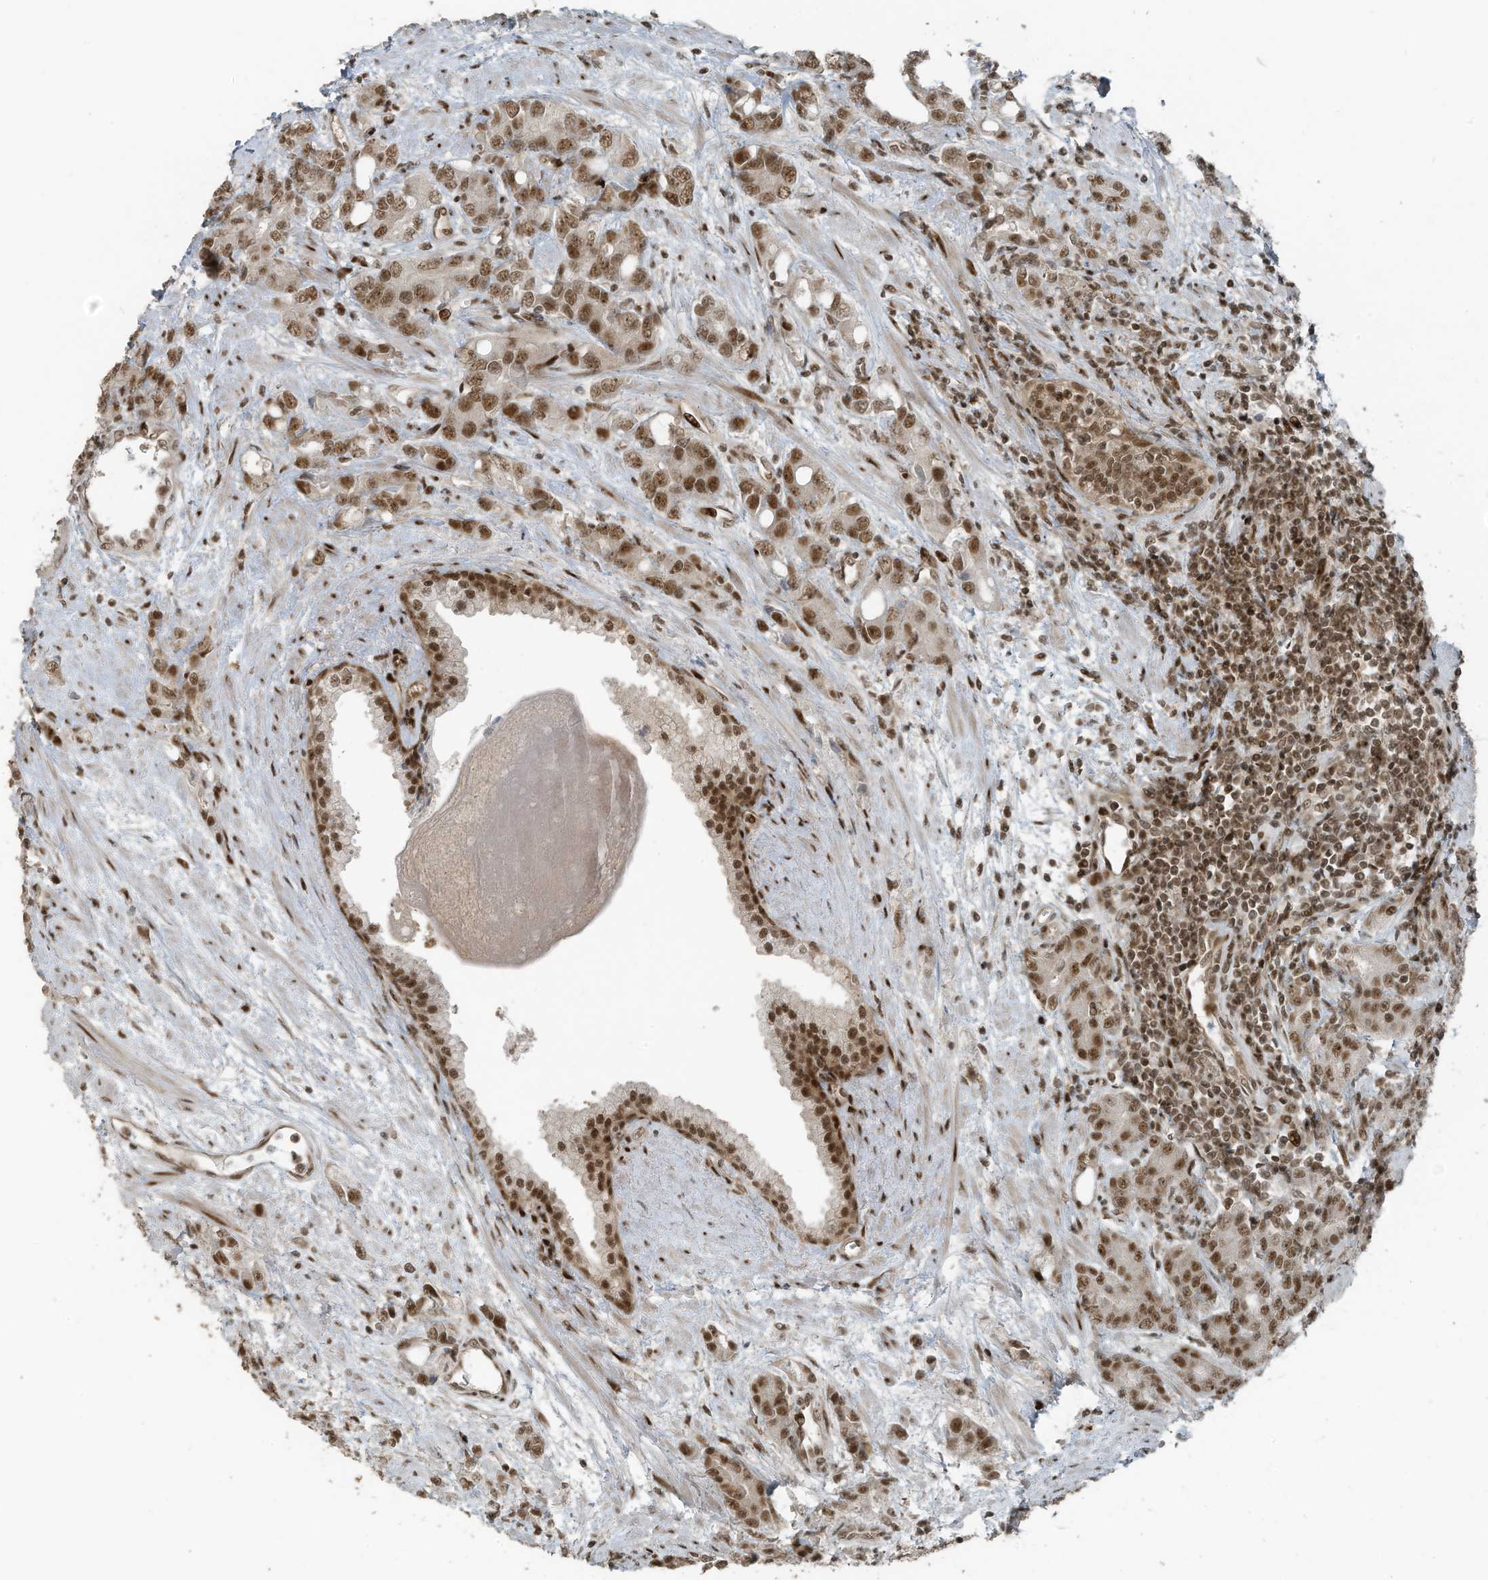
{"staining": {"intensity": "moderate", "quantity": ">75%", "location": "nuclear"}, "tissue": "prostate cancer", "cell_type": "Tumor cells", "image_type": "cancer", "snomed": [{"axis": "morphology", "description": "Adenocarcinoma, High grade"}, {"axis": "topography", "description": "Prostate"}], "caption": "DAB immunohistochemical staining of prostate adenocarcinoma (high-grade) demonstrates moderate nuclear protein positivity in about >75% of tumor cells. (DAB (3,3'-diaminobenzidine) IHC with brightfield microscopy, high magnification).", "gene": "PCNP", "patient": {"sex": "male", "age": 62}}